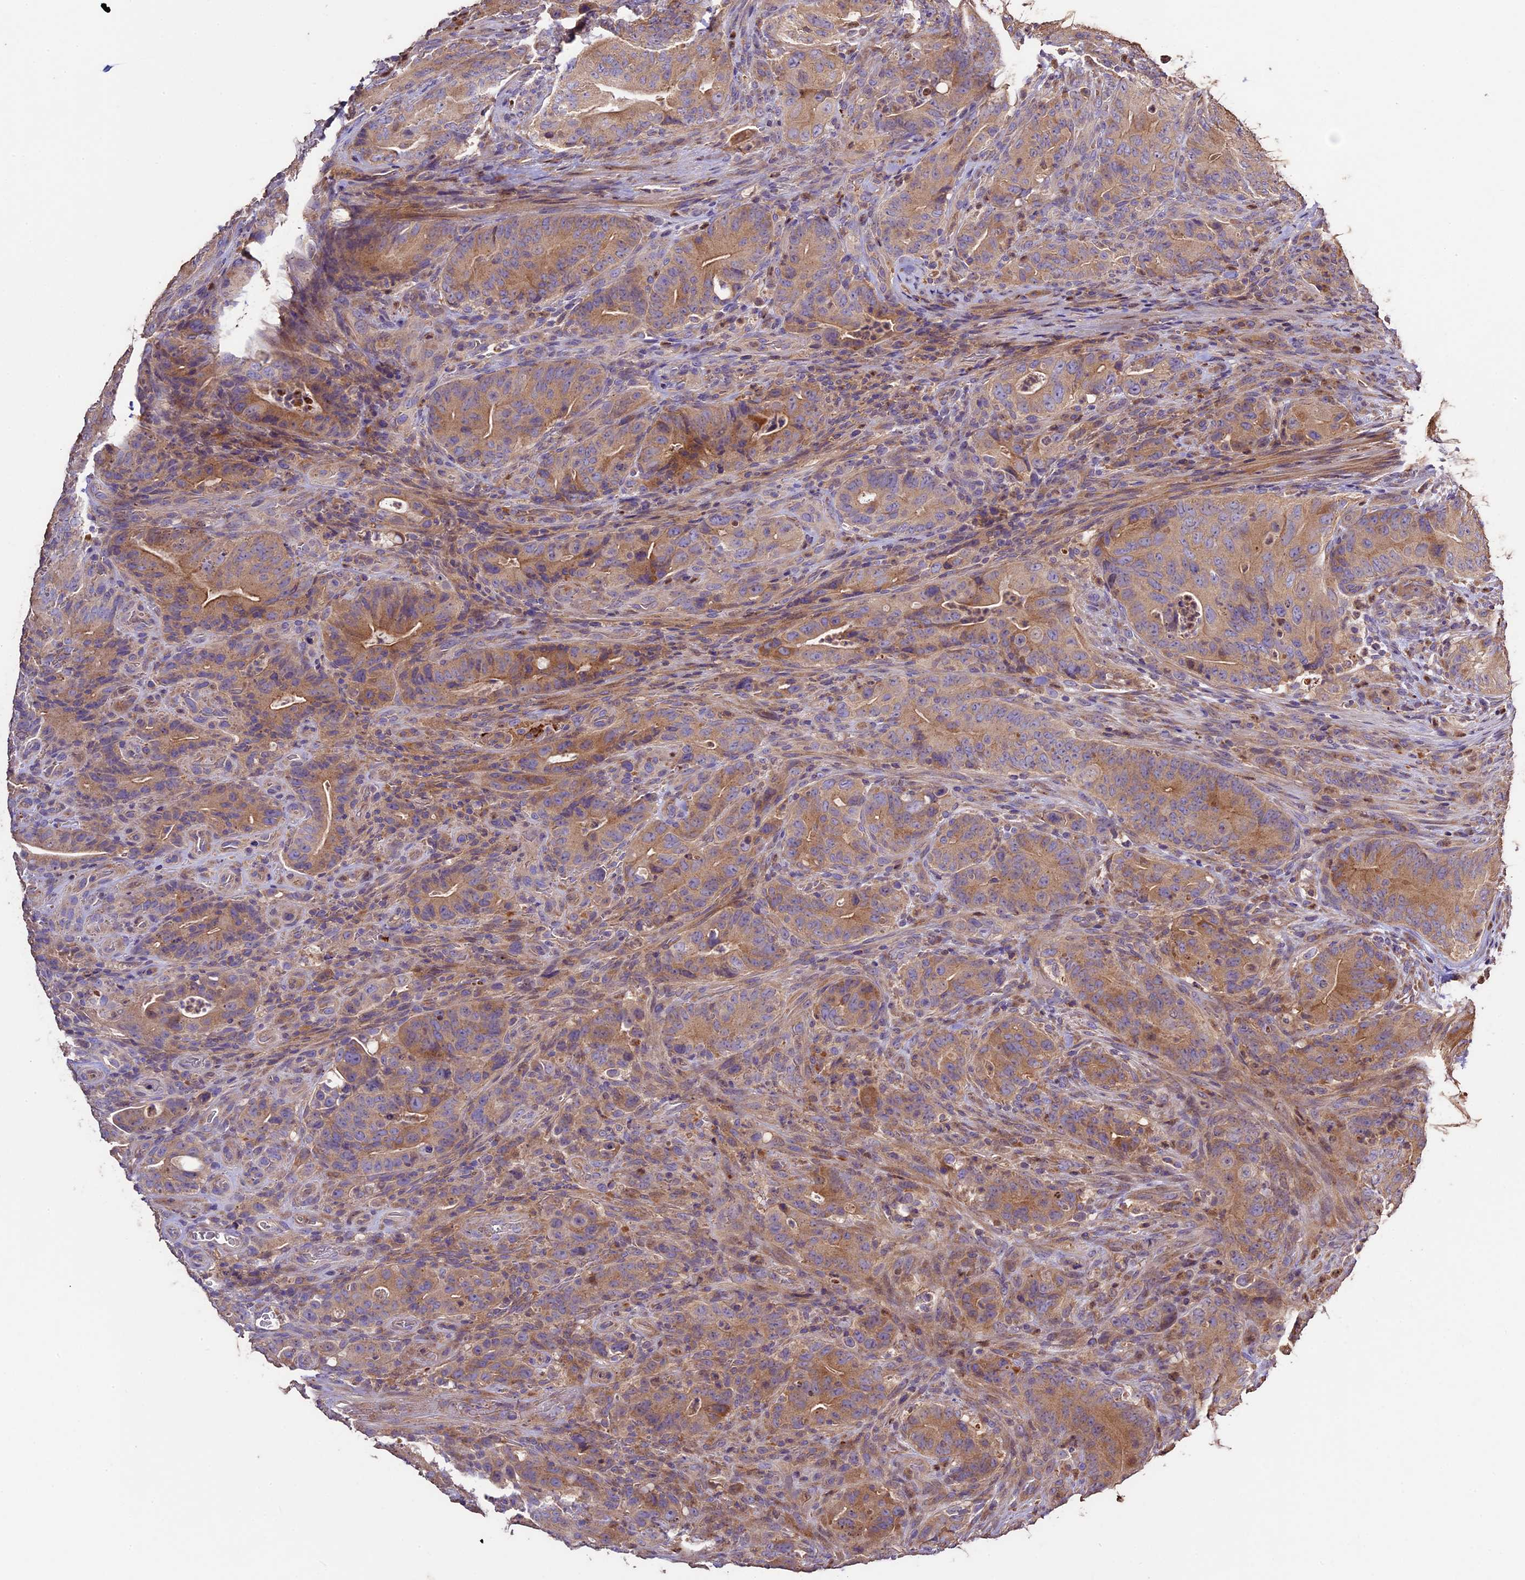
{"staining": {"intensity": "moderate", "quantity": ">75%", "location": "cytoplasmic/membranous"}, "tissue": "colorectal cancer", "cell_type": "Tumor cells", "image_type": "cancer", "snomed": [{"axis": "morphology", "description": "Normal tissue, NOS"}, {"axis": "topography", "description": "Colon"}], "caption": "Colorectal cancer stained with a brown dye shows moderate cytoplasmic/membranous positive positivity in approximately >75% of tumor cells.", "gene": "CRLF1", "patient": {"sex": "female", "age": 82}}